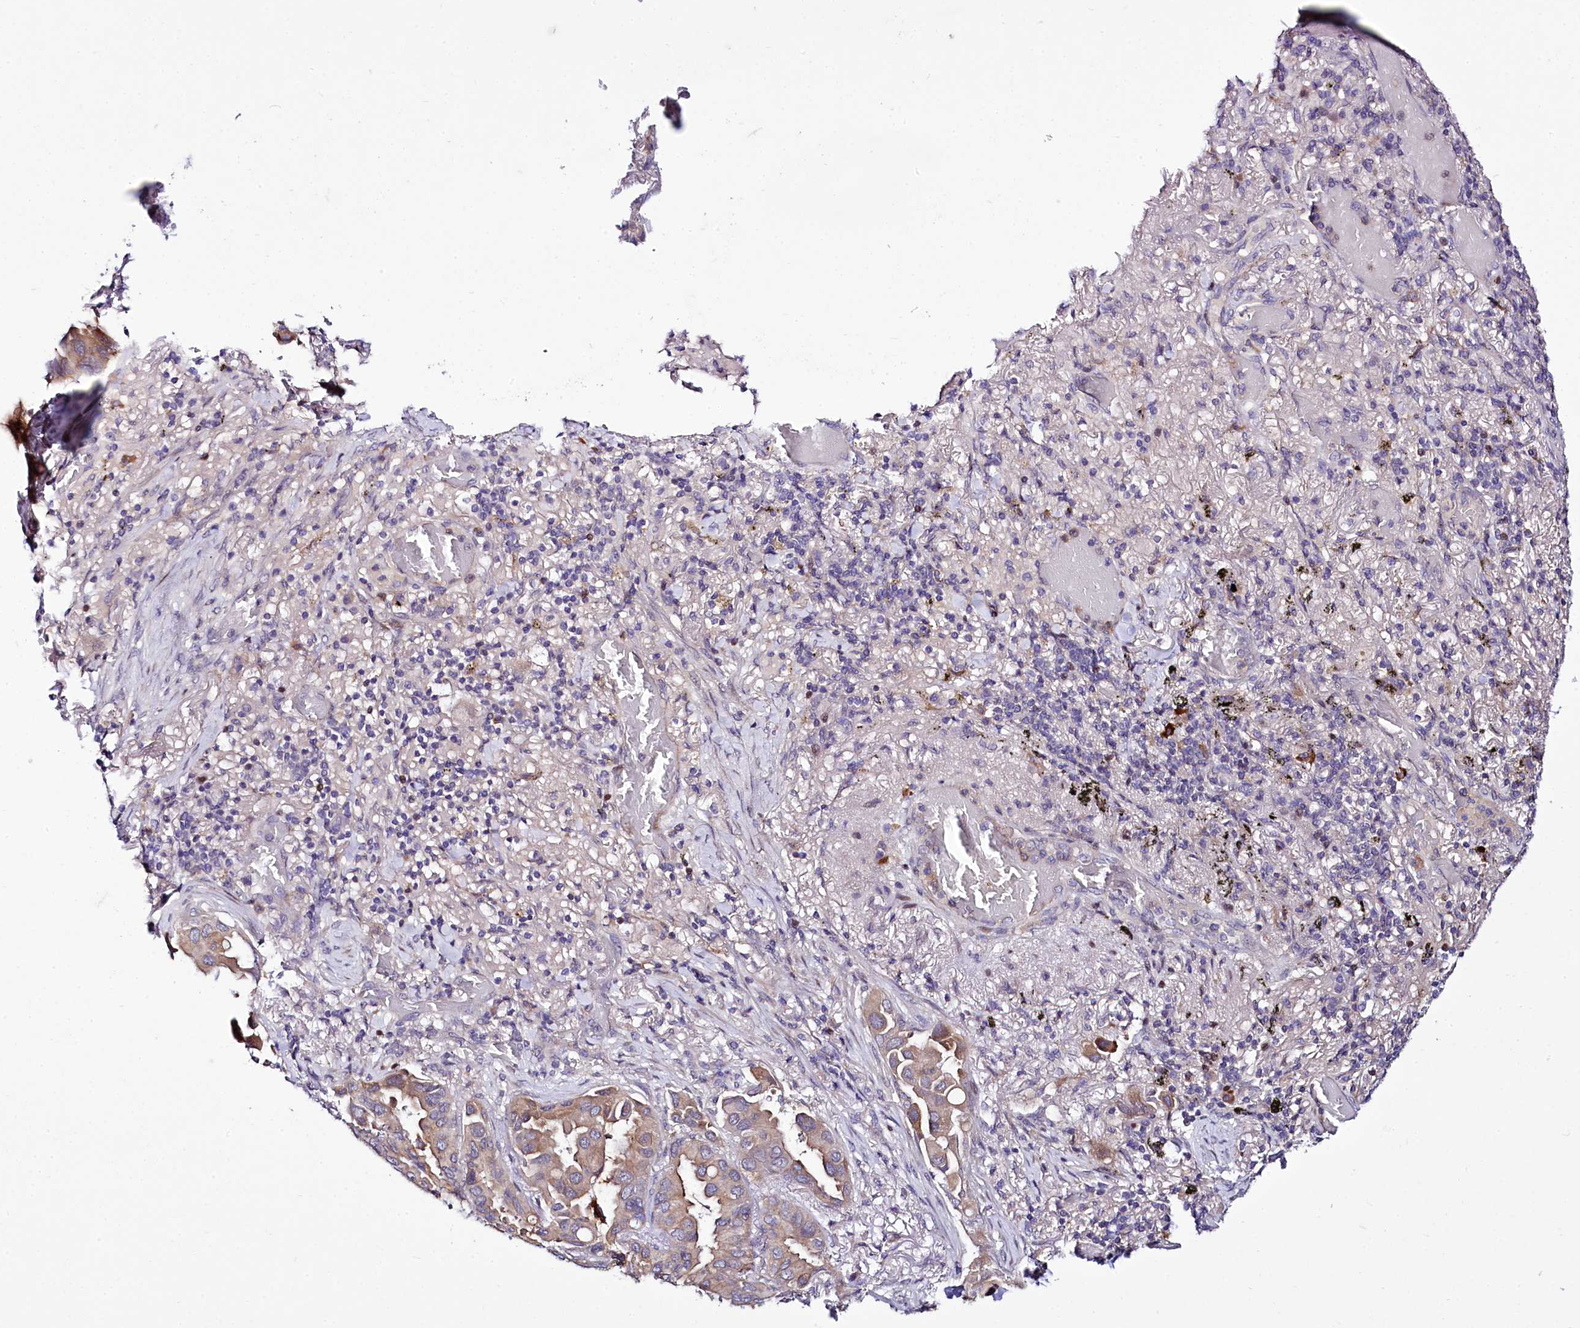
{"staining": {"intensity": "moderate", "quantity": "25%-75%", "location": "cytoplasmic/membranous"}, "tissue": "lung cancer", "cell_type": "Tumor cells", "image_type": "cancer", "snomed": [{"axis": "morphology", "description": "Adenocarcinoma, NOS"}, {"axis": "topography", "description": "Lung"}], "caption": "This image displays immunohistochemistry staining of human lung cancer, with medium moderate cytoplasmic/membranous staining in approximately 25%-75% of tumor cells.", "gene": "ZC3H12C", "patient": {"sex": "male", "age": 64}}